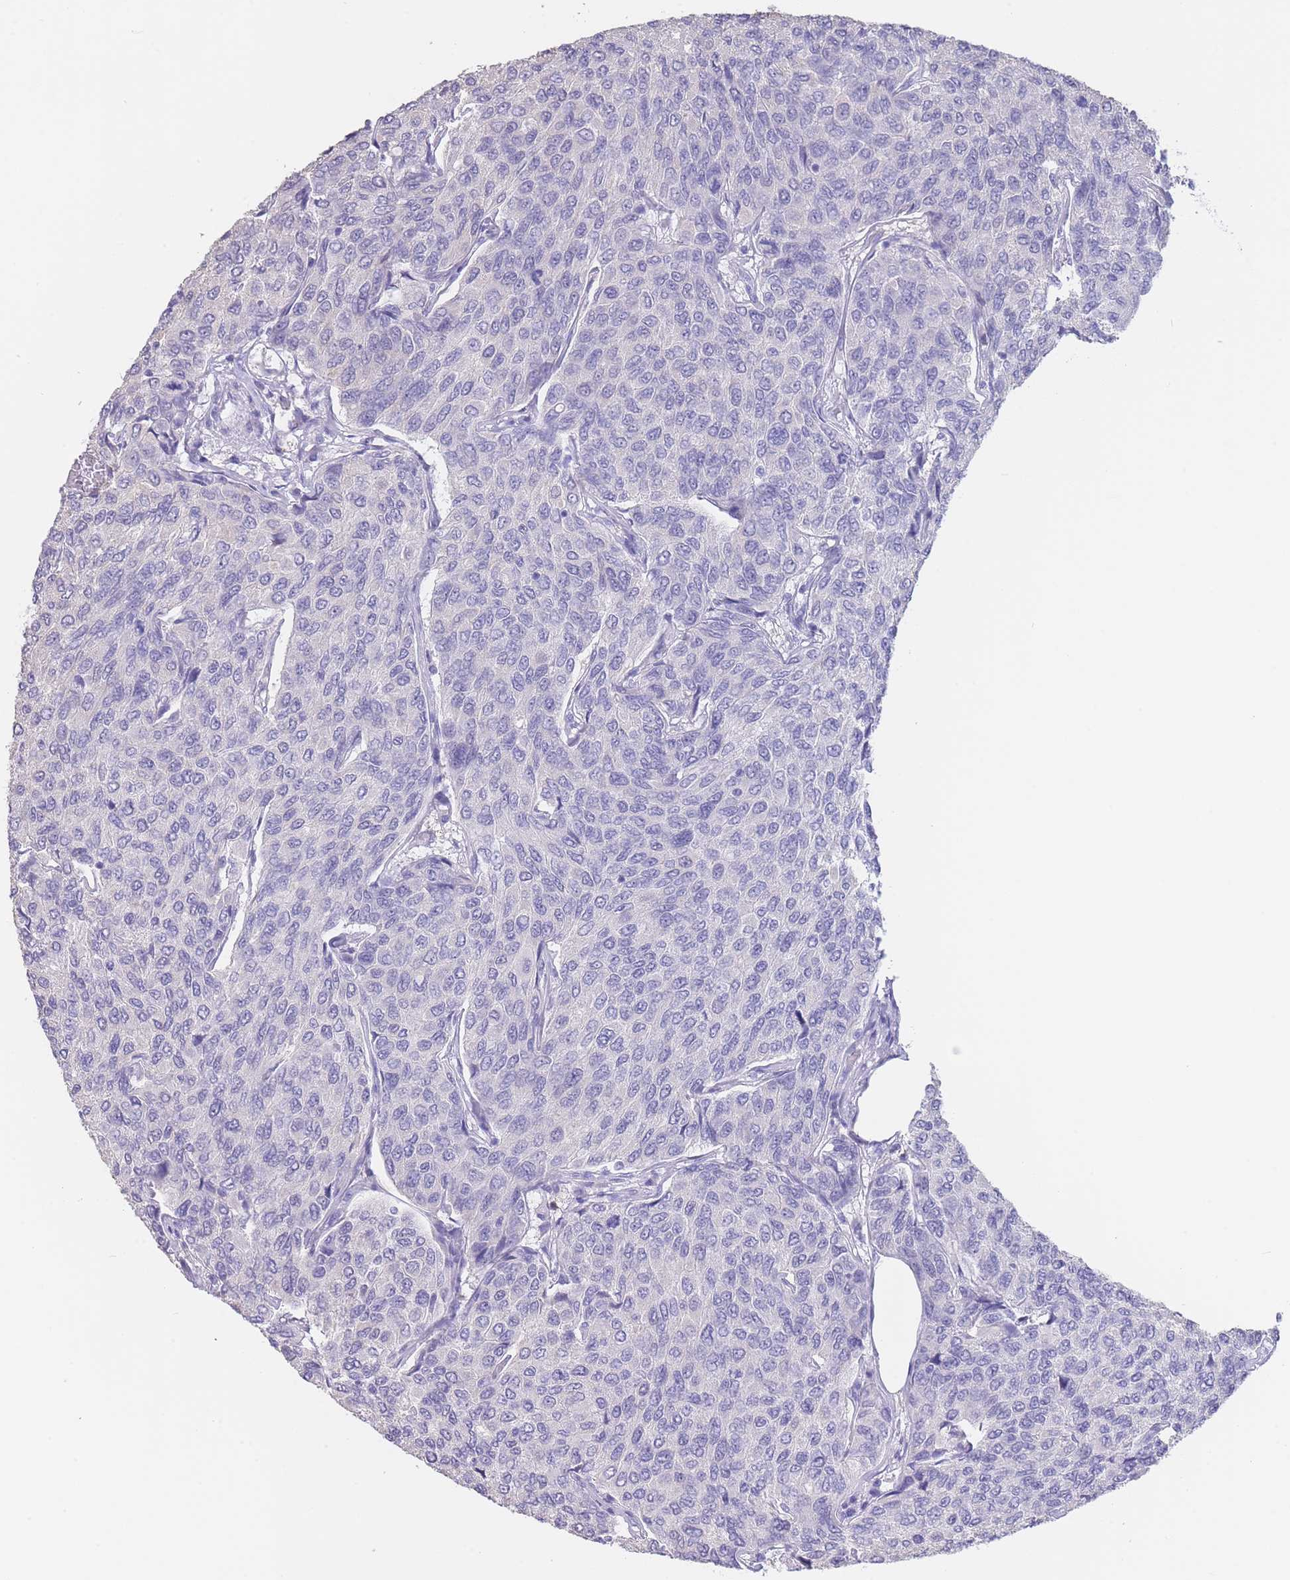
{"staining": {"intensity": "negative", "quantity": "none", "location": "none"}, "tissue": "breast cancer", "cell_type": "Tumor cells", "image_type": "cancer", "snomed": [{"axis": "morphology", "description": "Duct carcinoma"}, {"axis": "topography", "description": "Breast"}], "caption": "Image shows no significant protein staining in tumor cells of breast cancer (invasive ductal carcinoma).", "gene": "CD37", "patient": {"sex": "female", "age": 55}}